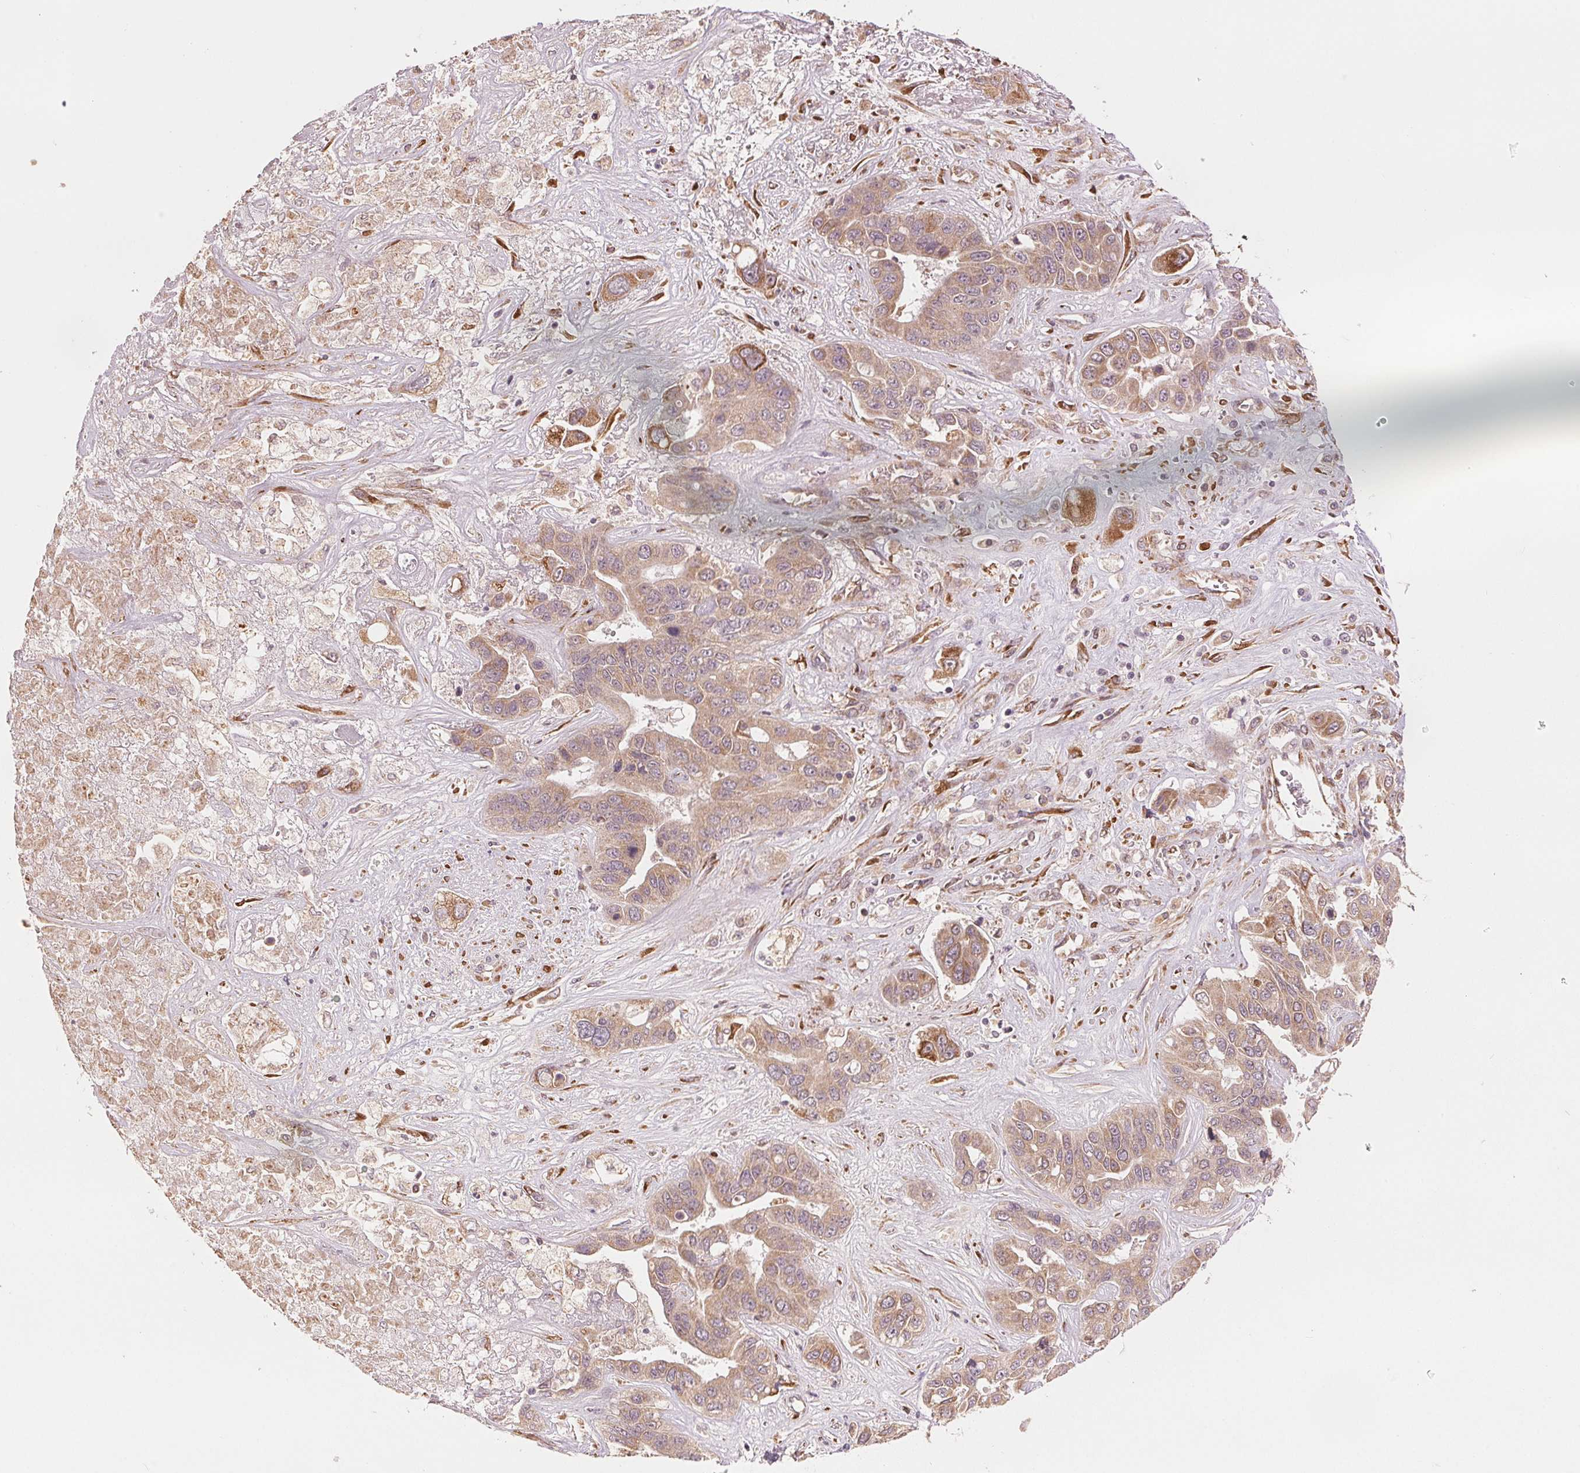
{"staining": {"intensity": "moderate", "quantity": ">75%", "location": "cytoplasmic/membranous"}, "tissue": "liver cancer", "cell_type": "Tumor cells", "image_type": "cancer", "snomed": [{"axis": "morphology", "description": "Cholangiocarcinoma"}, {"axis": "topography", "description": "Liver"}], "caption": "Cholangiocarcinoma (liver) was stained to show a protein in brown. There is medium levels of moderate cytoplasmic/membranous expression in approximately >75% of tumor cells.", "gene": "SLC20A1", "patient": {"sex": "female", "age": 52}}